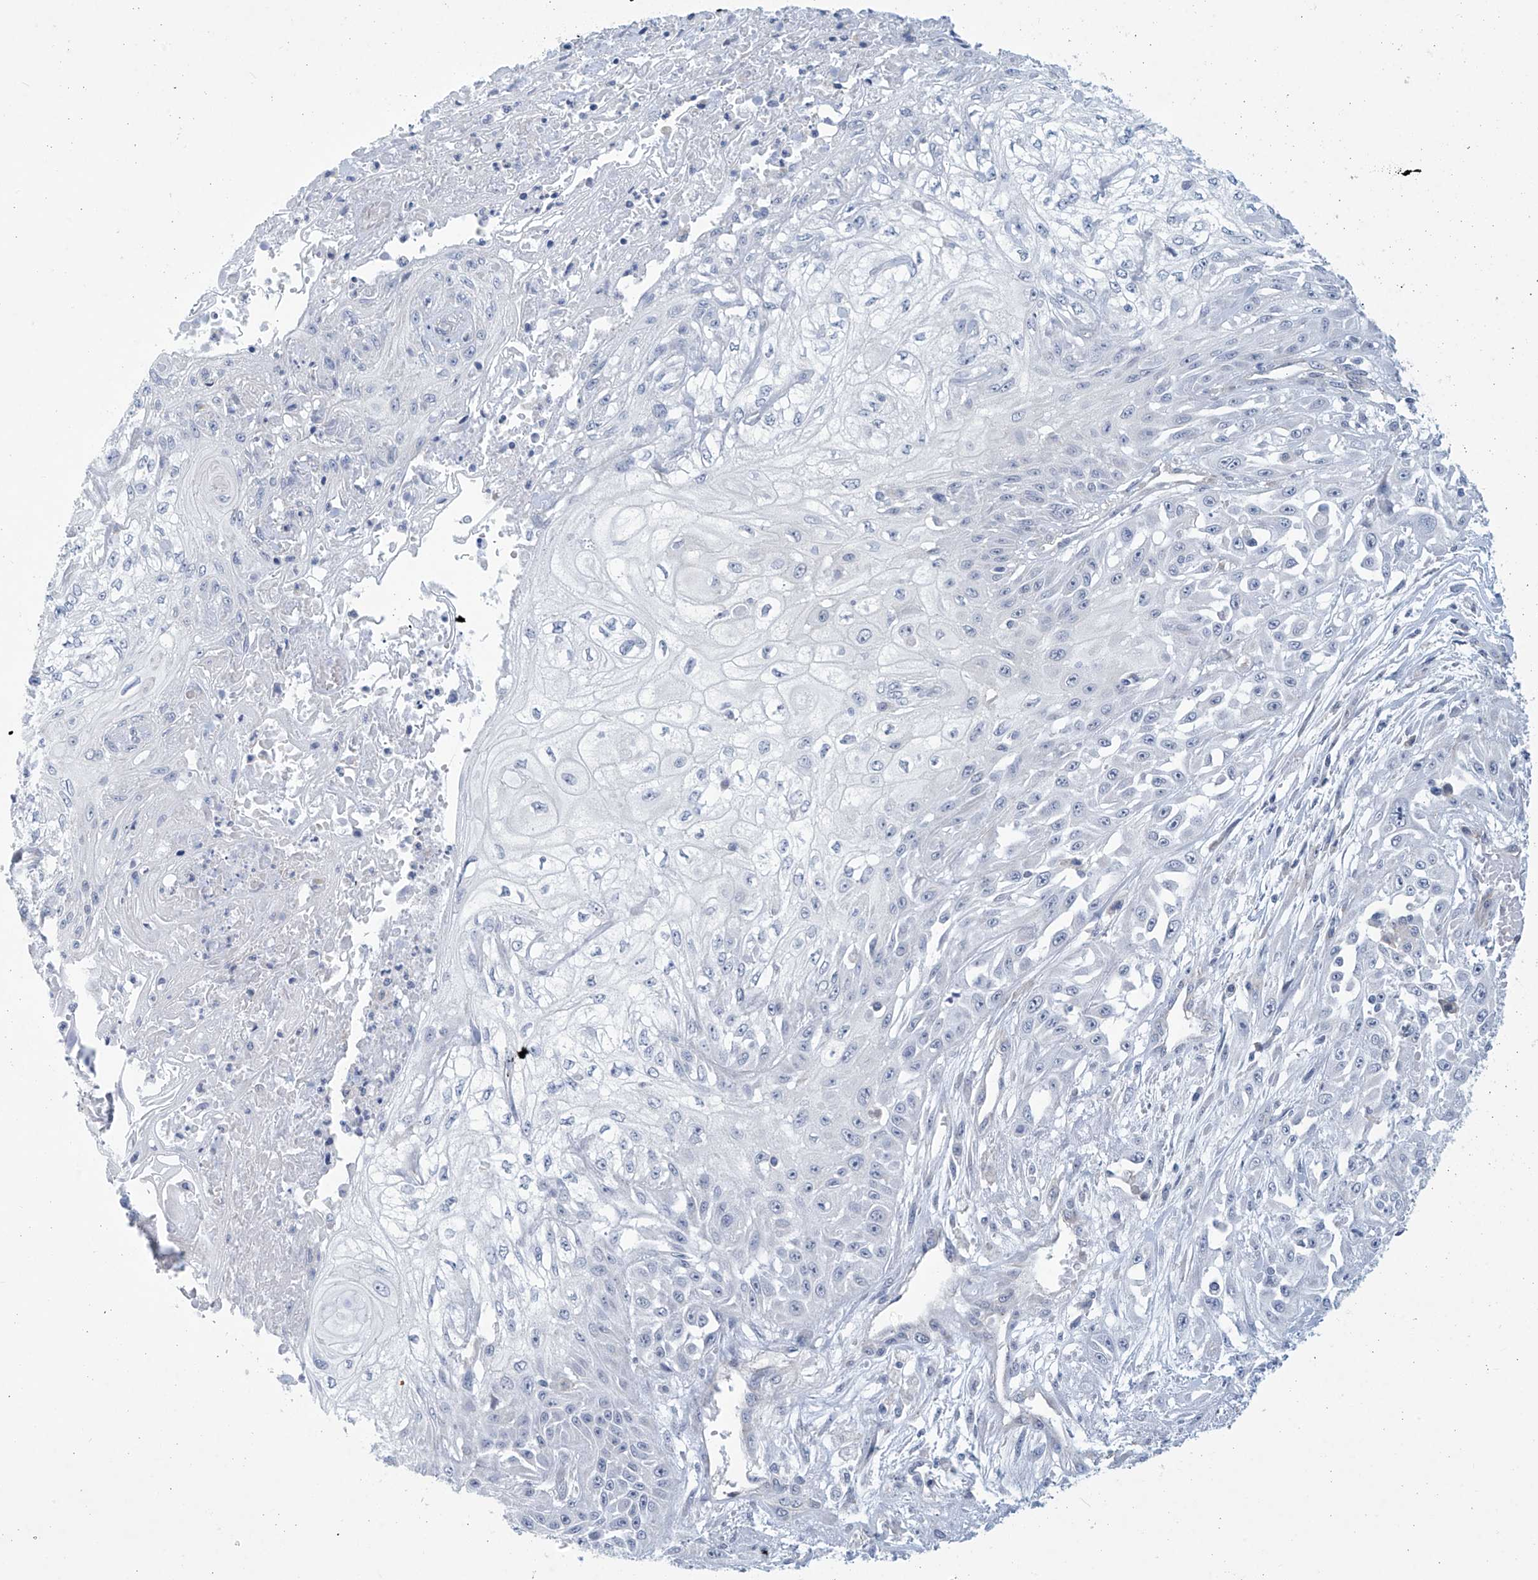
{"staining": {"intensity": "negative", "quantity": "none", "location": "none"}, "tissue": "skin cancer", "cell_type": "Tumor cells", "image_type": "cancer", "snomed": [{"axis": "morphology", "description": "Squamous cell carcinoma, NOS"}, {"axis": "morphology", "description": "Squamous cell carcinoma, metastatic, NOS"}, {"axis": "topography", "description": "Skin"}, {"axis": "topography", "description": "Lymph node"}], "caption": "The image demonstrates no significant staining in tumor cells of metastatic squamous cell carcinoma (skin).", "gene": "ABHD13", "patient": {"sex": "male", "age": 75}}